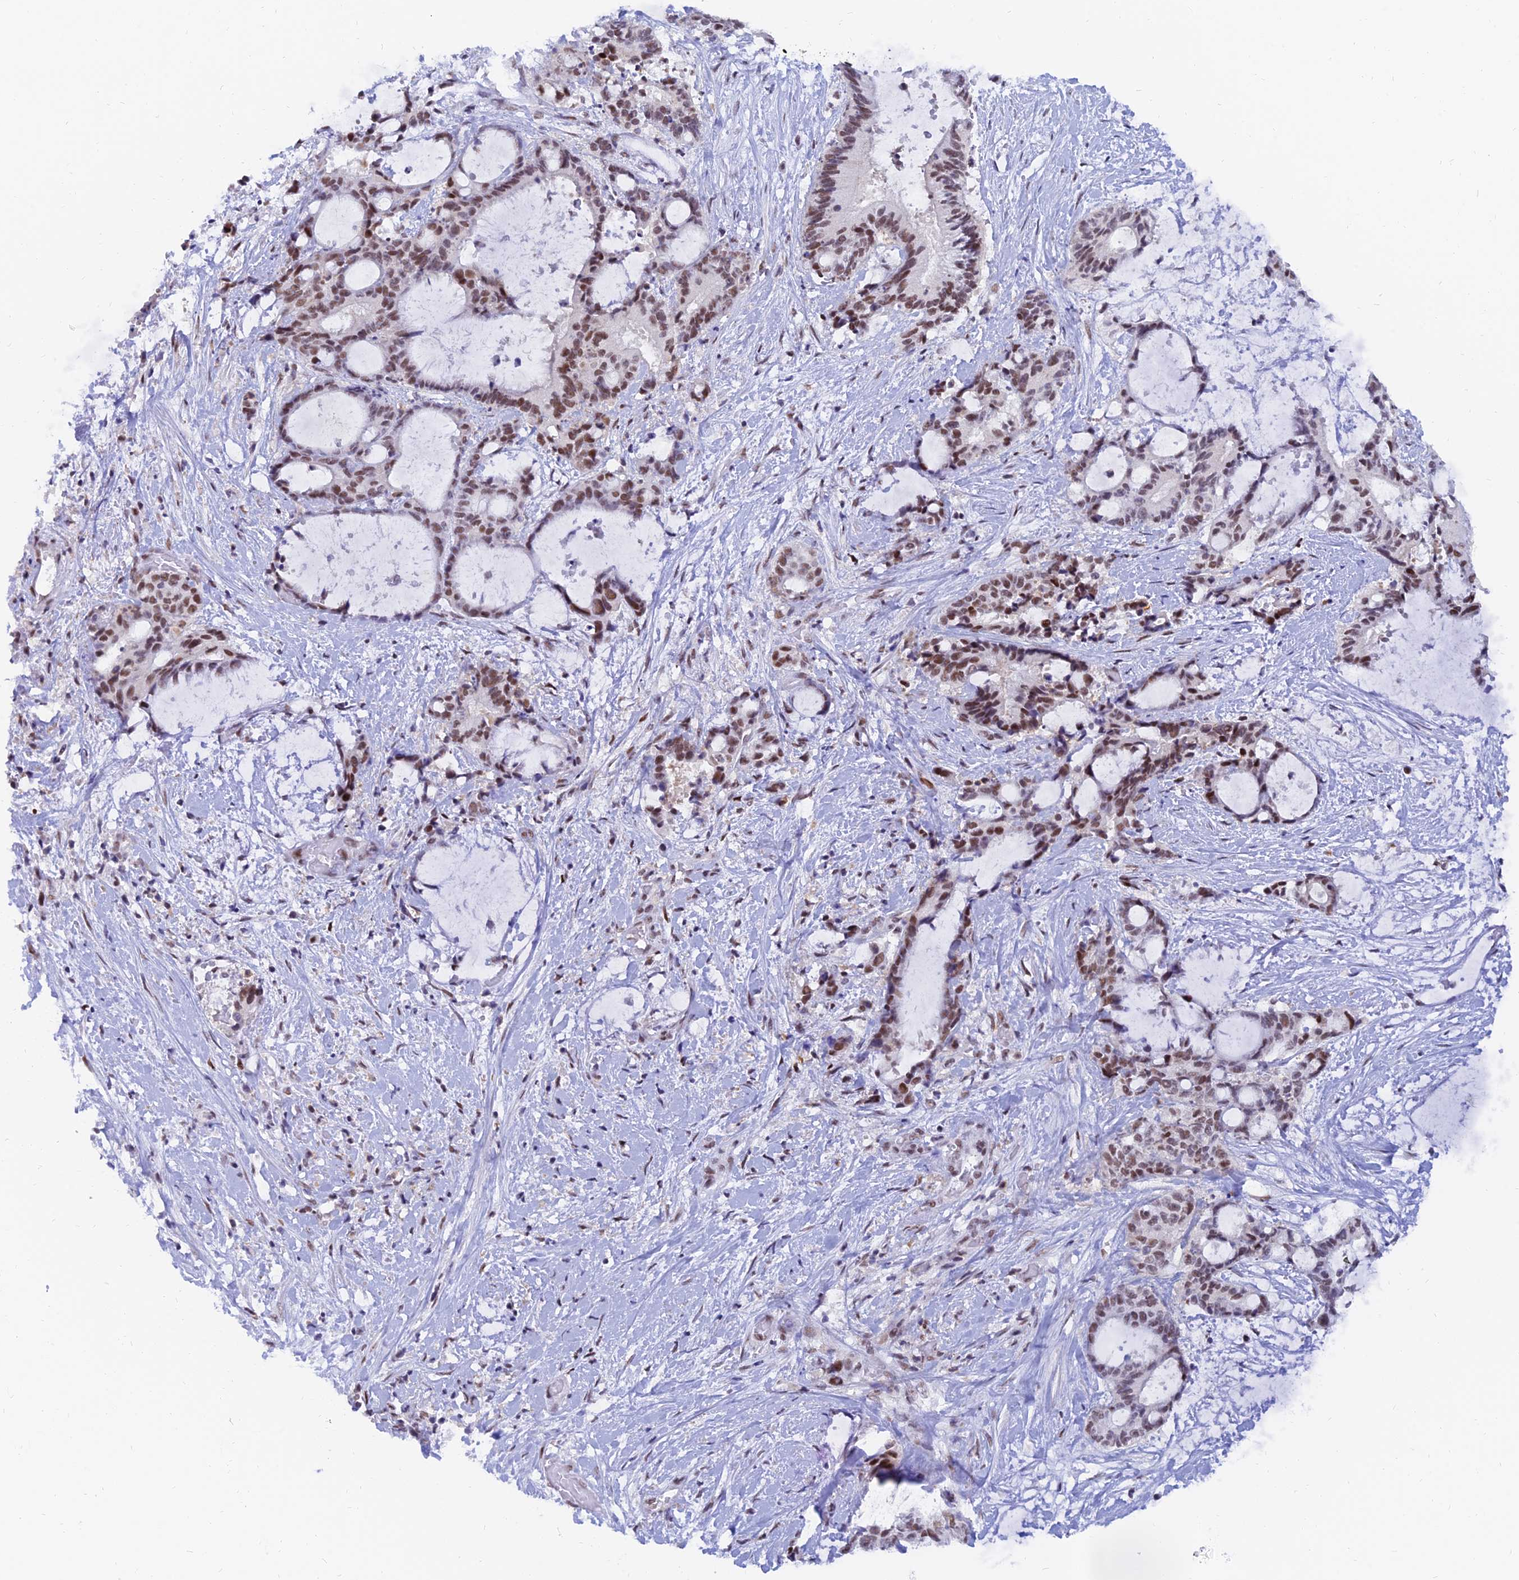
{"staining": {"intensity": "moderate", "quantity": ">75%", "location": "nuclear"}, "tissue": "liver cancer", "cell_type": "Tumor cells", "image_type": "cancer", "snomed": [{"axis": "morphology", "description": "Normal tissue, NOS"}, {"axis": "morphology", "description": "Cholangiocarcinoma"}, {"axis": "topography", "description": "Liver"}, {"axis": "topography", "description": "Peripheral nerve tissue"}], "caption": "Liver cancer (cholangiocarcinoma) stained with a protein marker demonstrates moderate staining in tumor cells.", "gene": "DPY30", "patient": {"sex": "female", "age": 73}}